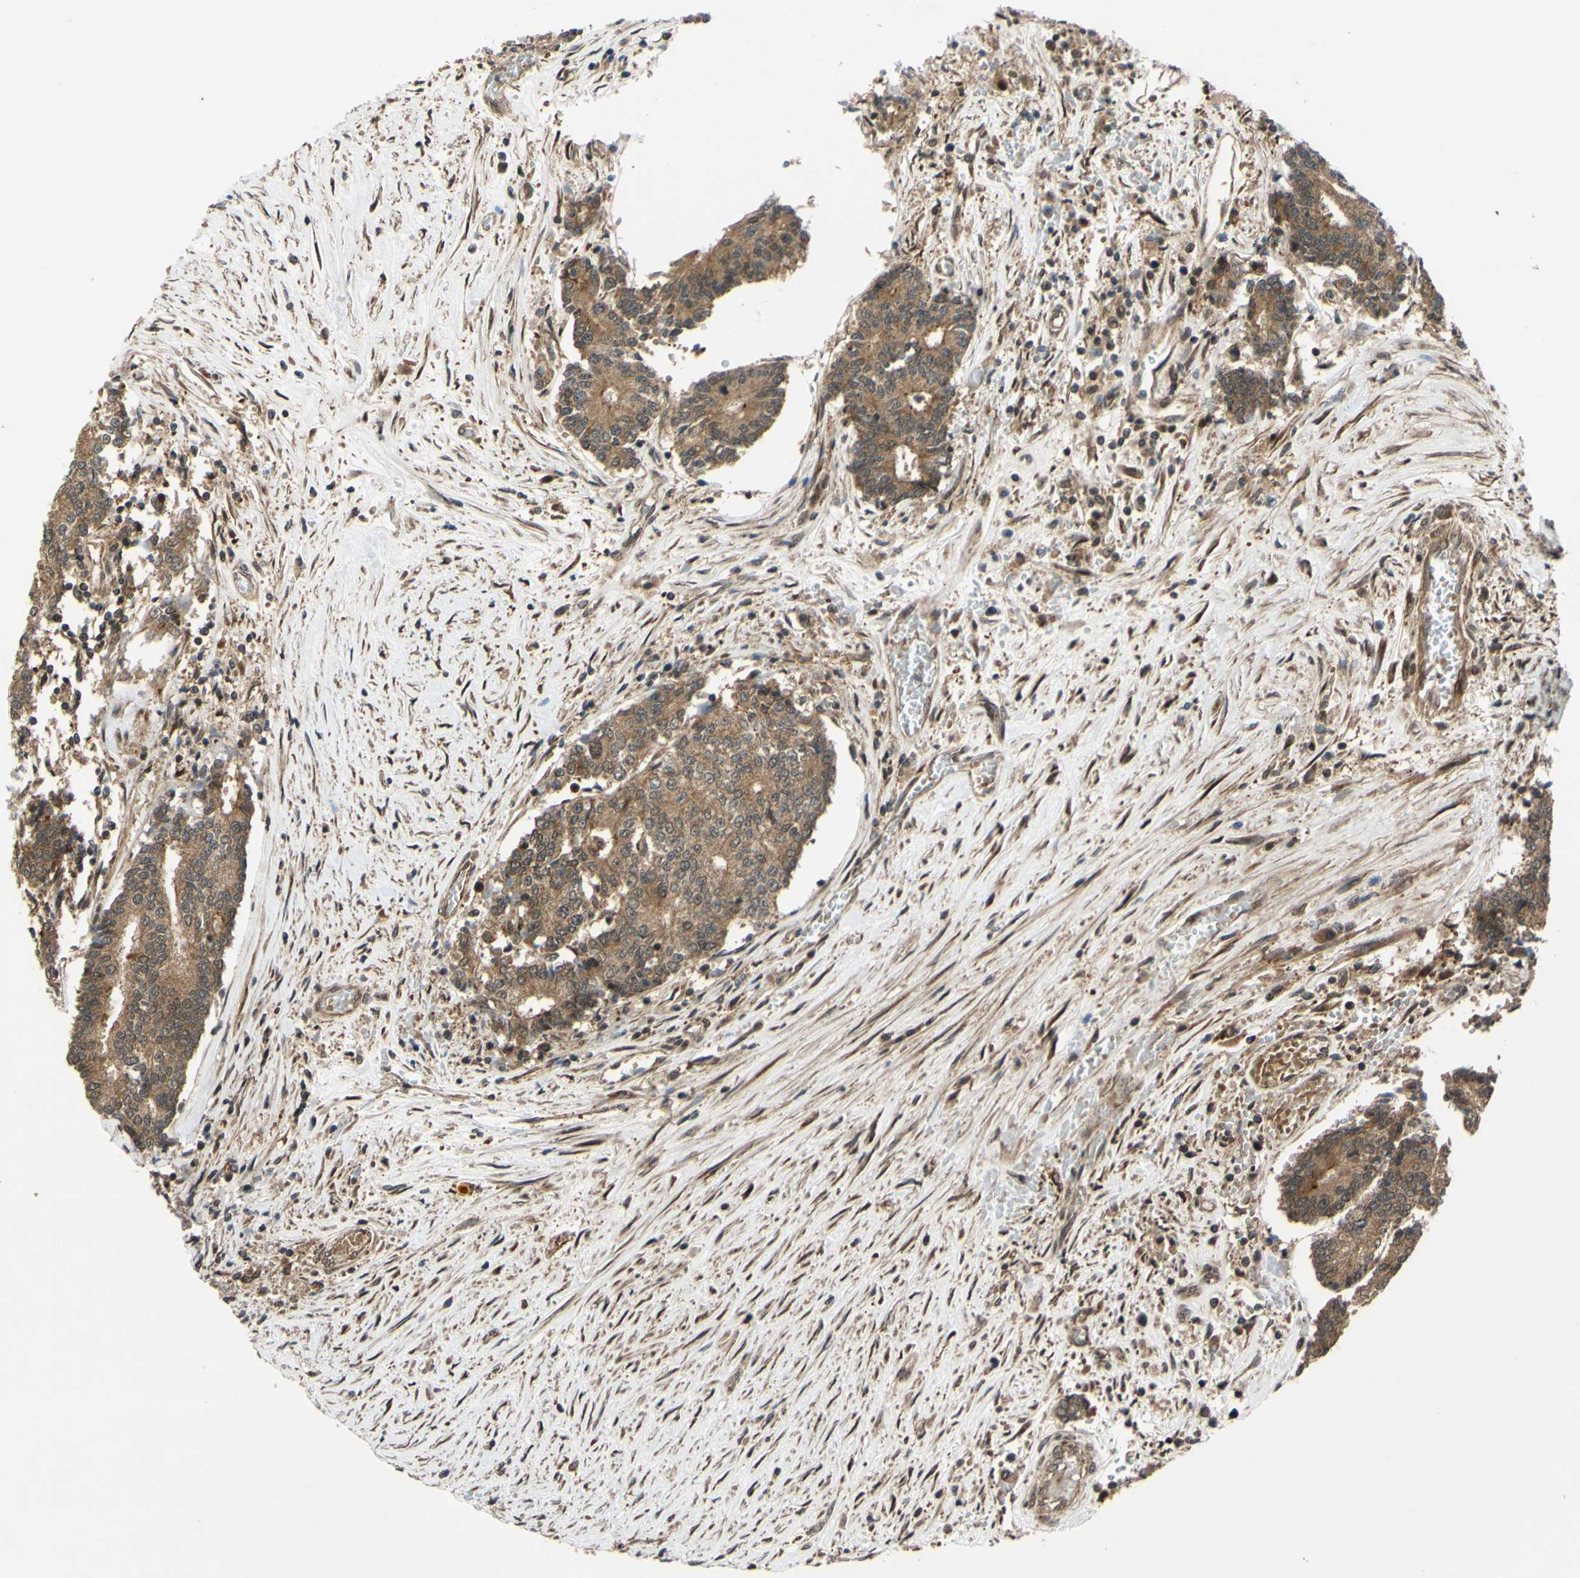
{"staining": {"intensity": "moderate", "quantity": ">75%", "location": "cytoplasmic/membranous"}, "tissue": "prostate cancer", "cell_type": "Tumor cells", "image_type": "cancer", "snomed": [{"axis": "morphology", "description": "Normal tissue, NOS"}, {"axis": "morphology", "description": "Adenocarcinoma, High grade"}, {"axis": "topography", "description": "Prostate"}, {"axis": "topography", "description": "Seminal veicle"}], "caption": "A micrograph showing moderate cytoplasmic/membranous expression in about >75% of tumor cells in prostate adenocarcinoma (high-grade), as visualized by brown immunohistochemical staining.", "gene": "ABCC8", "patient": {"sex": "male", "age": 55}}